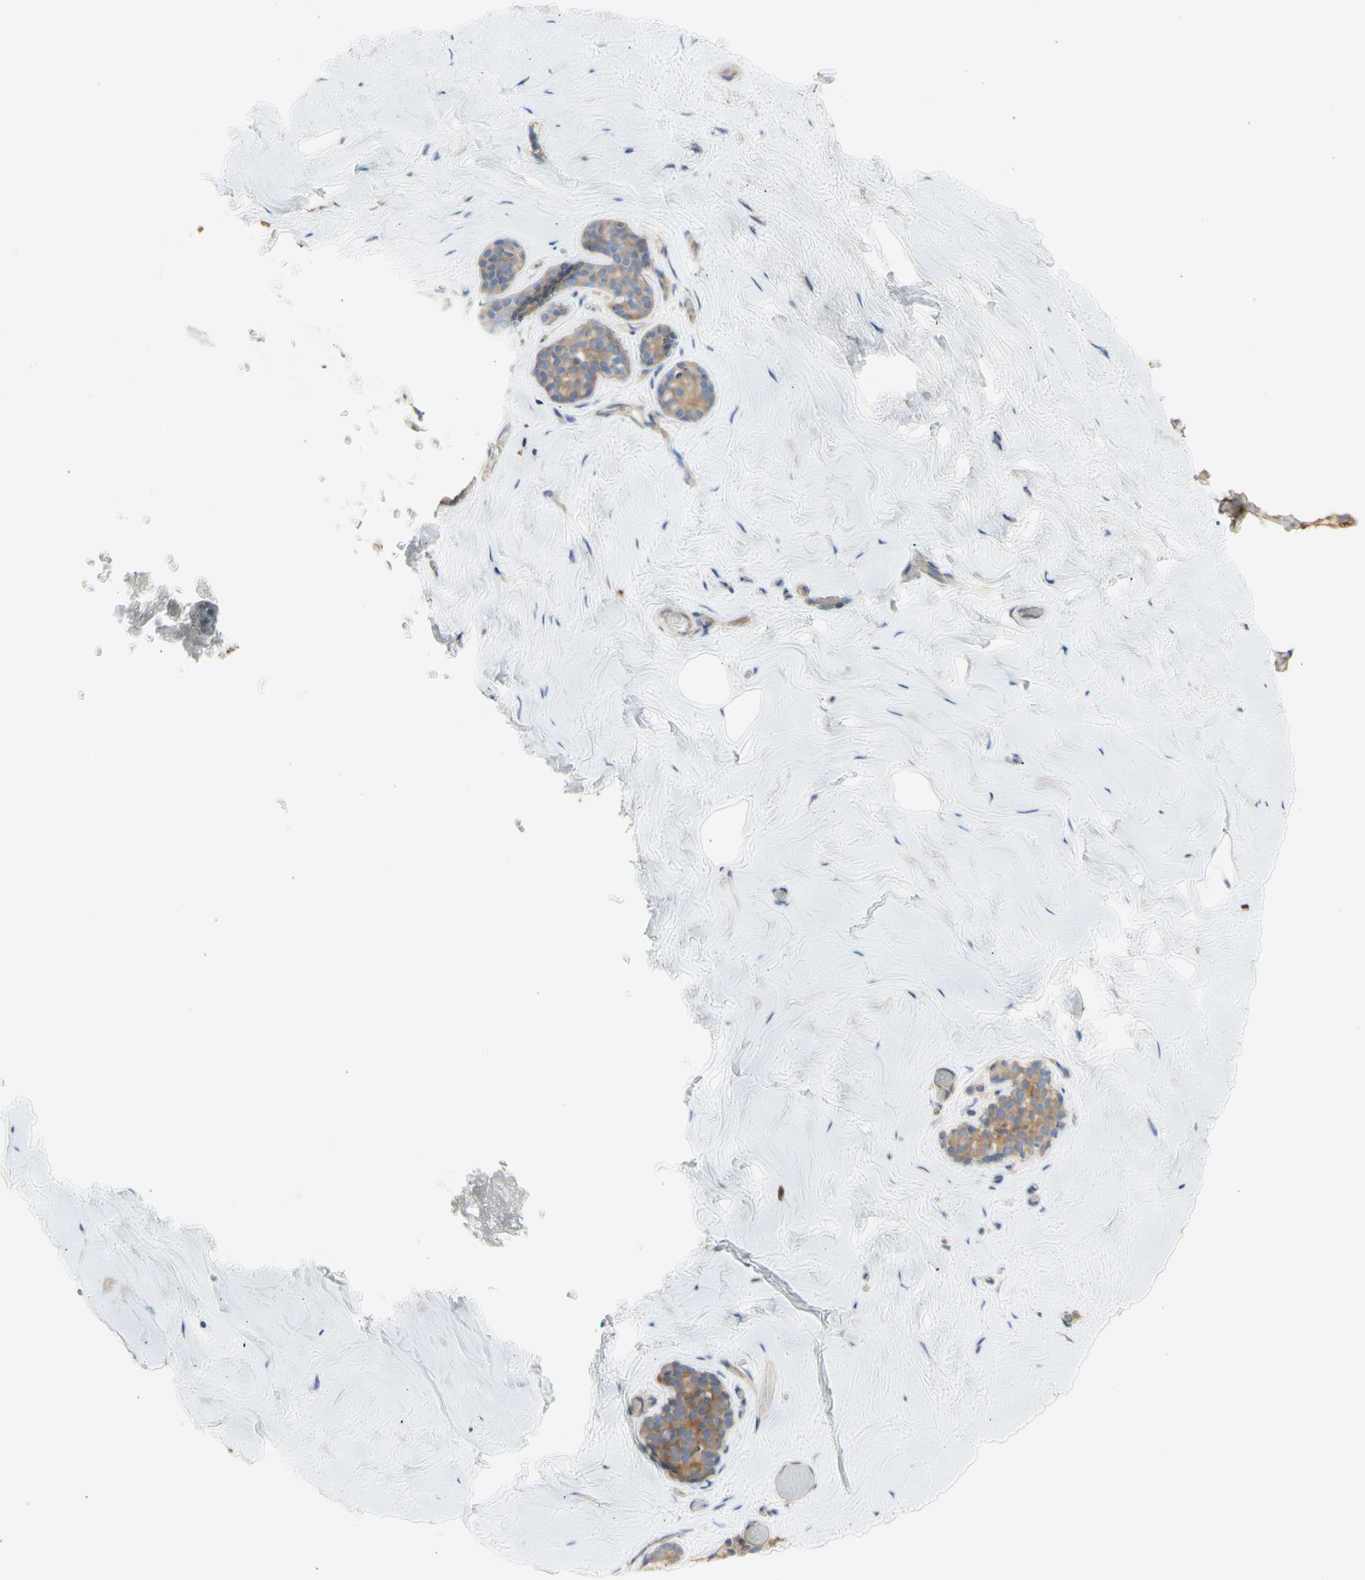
{"staining": {"intensity": "negative", "quantity": "none", "location": "none"}, "tissue": "breast", "cell_type": "Adipocytes", "image_type": "normal", "snomed": [{"axis": "morphology", "description": "Normal tissue, NOS"}, {"axis": "topography", "description": "Breast"}], "caption": "A photomicrograph of human breast is negative for staining in adipocytes. (DAB (3,3'-diaminobenzidine) immunohistochemistry (IHC) visualized using brightfield microscopy, high magnification).", "gene": "KLC1", "patient": {"sex": "female", "age": 75}}